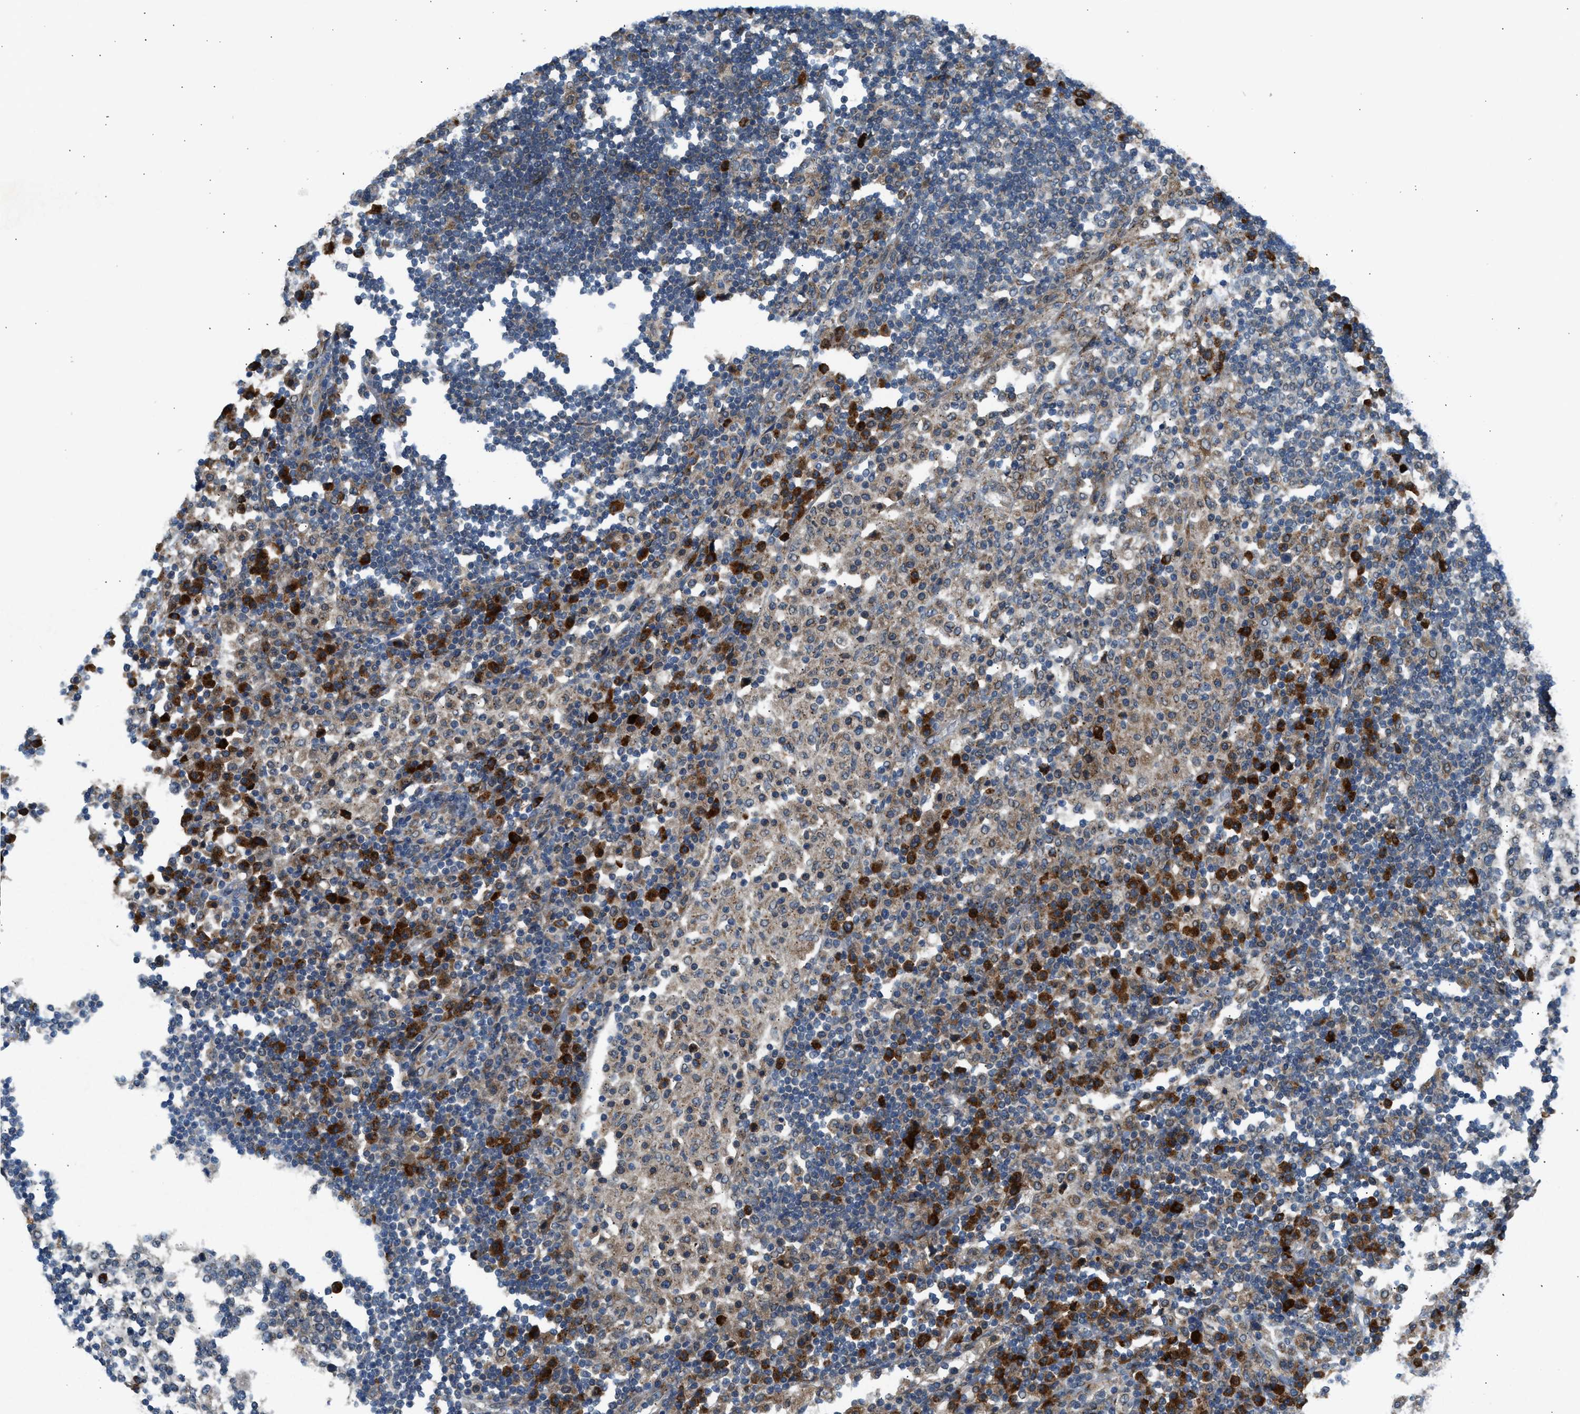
{"staining": {"intensity": "weak", "quantity": ">75%", "location": "cytoplasmic/membranous"}, "tissue": "lymph node", "cell_type": "Germinal center cells", "image_type": "normal", "snomed": [{"axis": "morphology", "description": "Normal tissue, NOS"}, {"axis": "topography", "description": "Lymph node"}], "caption": "IHC micrograph of unremarkable lymph node stained for a protein (brown), which demonstrates low levels of weak cytoplasmic/membranous positivity in about >75% of germinal center cells.", "gene": "EDARADD", "patient": {"sex": "female", "age": 53}}